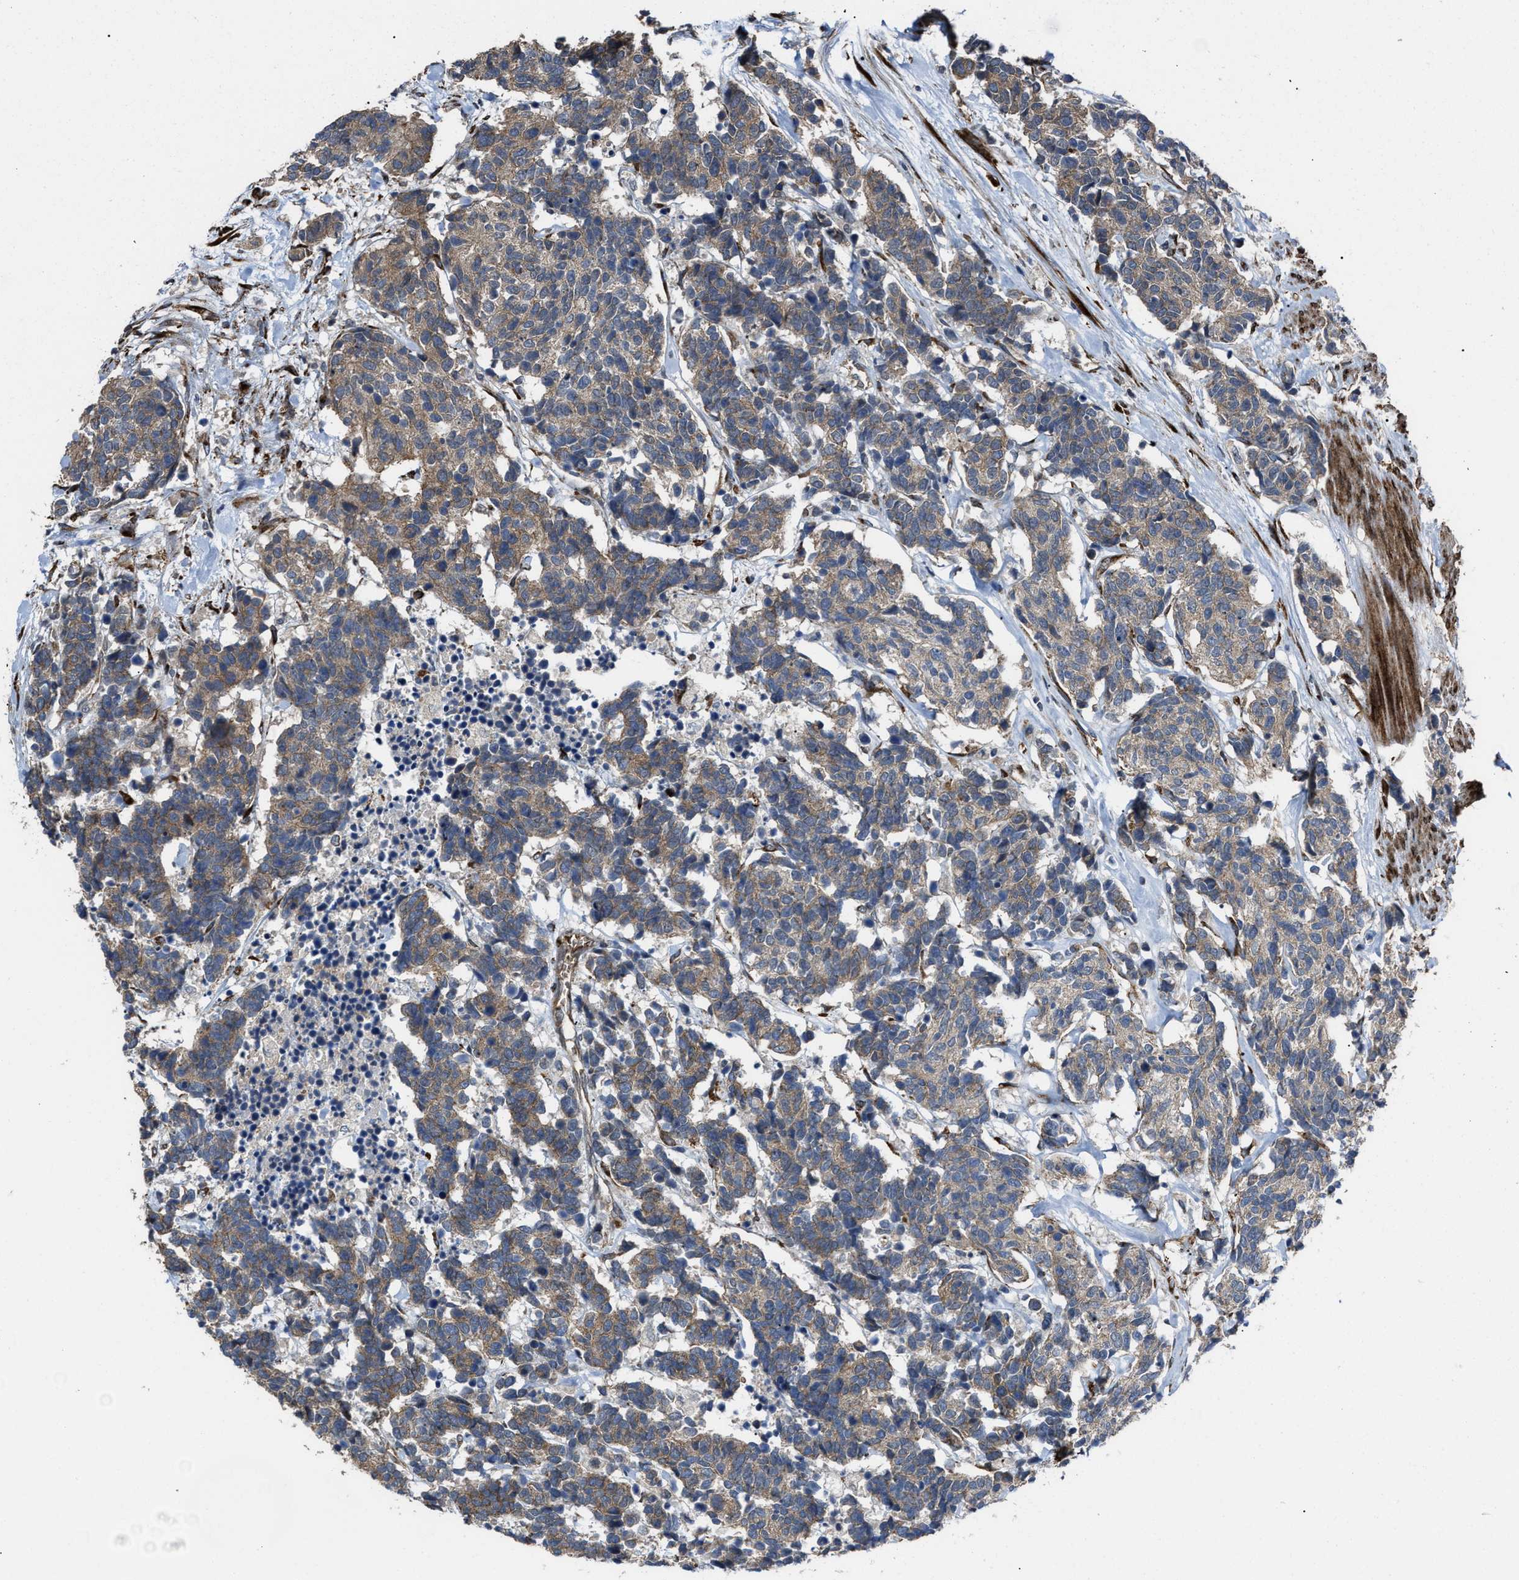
{"staining": {"intensity": "moderate", "quantity": ">75%", "location": "cytoplasmic/membranous"}, "tissue": "carcinoid", "cell_type": "Tumor cells", "image_type": "cancer", "snomed": [{"axis": "morphology", "description": "Carcinoma, NOS"}, {"axis": "morphology", "description": "Carcinoid, malignant, NOS"}, {"axis": "topography", "description": "Urinary bladder"}], "caption": "Protein expression analysis of human carcinoma reveals moderate cytoplasmic/membranous positivity in approximately >75% of tumor cells. Nuclei are stained in blue.", "gene": "SELENOM", "patient": {"sex": "male", "age": 57}}